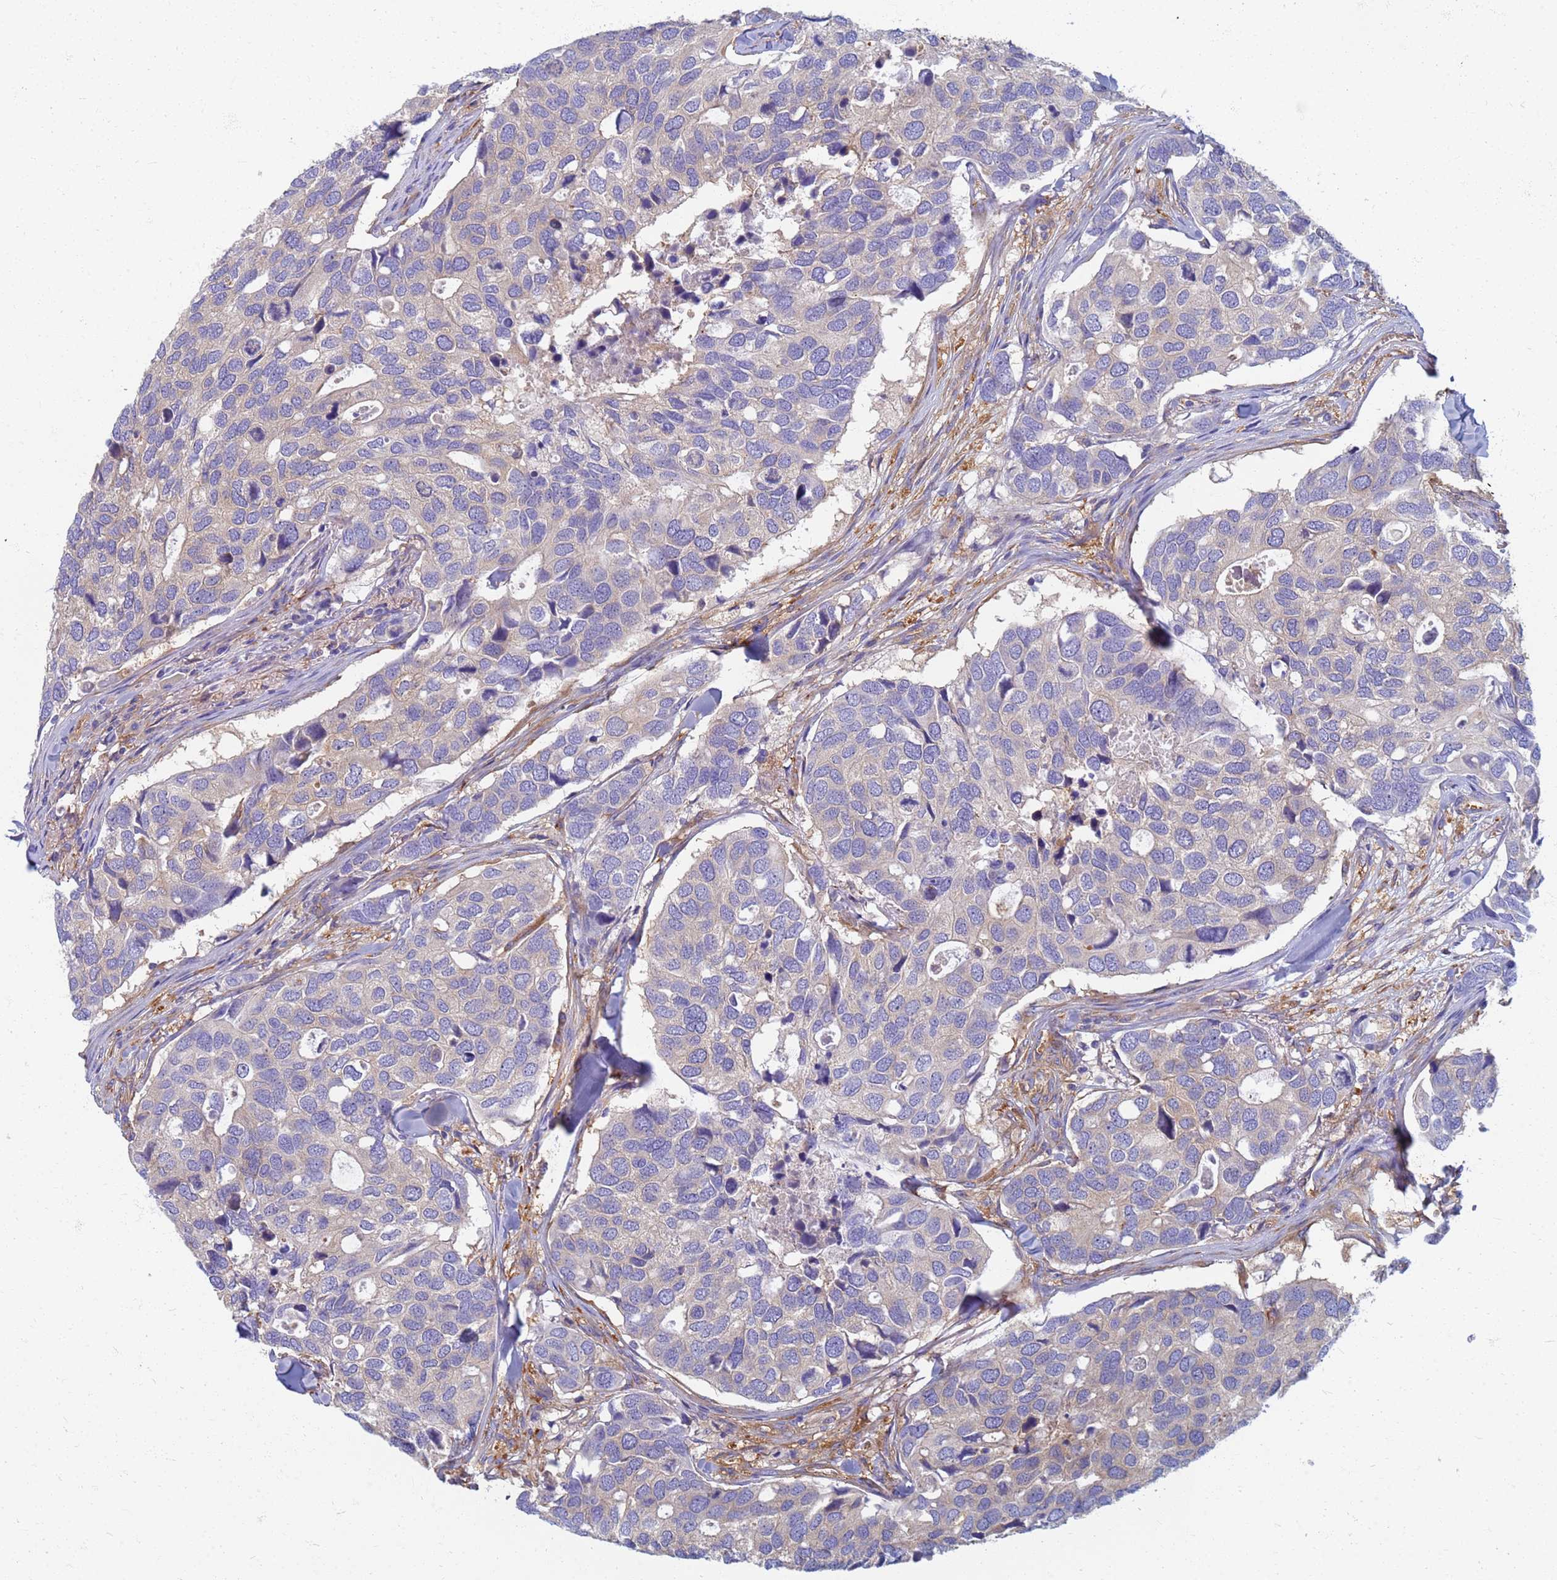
{"staining": {"intensity": "negative", "quantity": "none", "location": "none"}, "tissue": "breast cancer", "cell_type": "Tumor cells", "image_type": "cancer", "snomed": [{"axis": "morphology", "description": "Duct carcinoma"}, {"axis": "topography", "description": "Breast"}], "caption": "Image shows no significant protein expression in tumor cells of breast cancer (intraductal carcinoma).", "gene": "EEA1", "patient": {"sex": "female", "age": 83}}